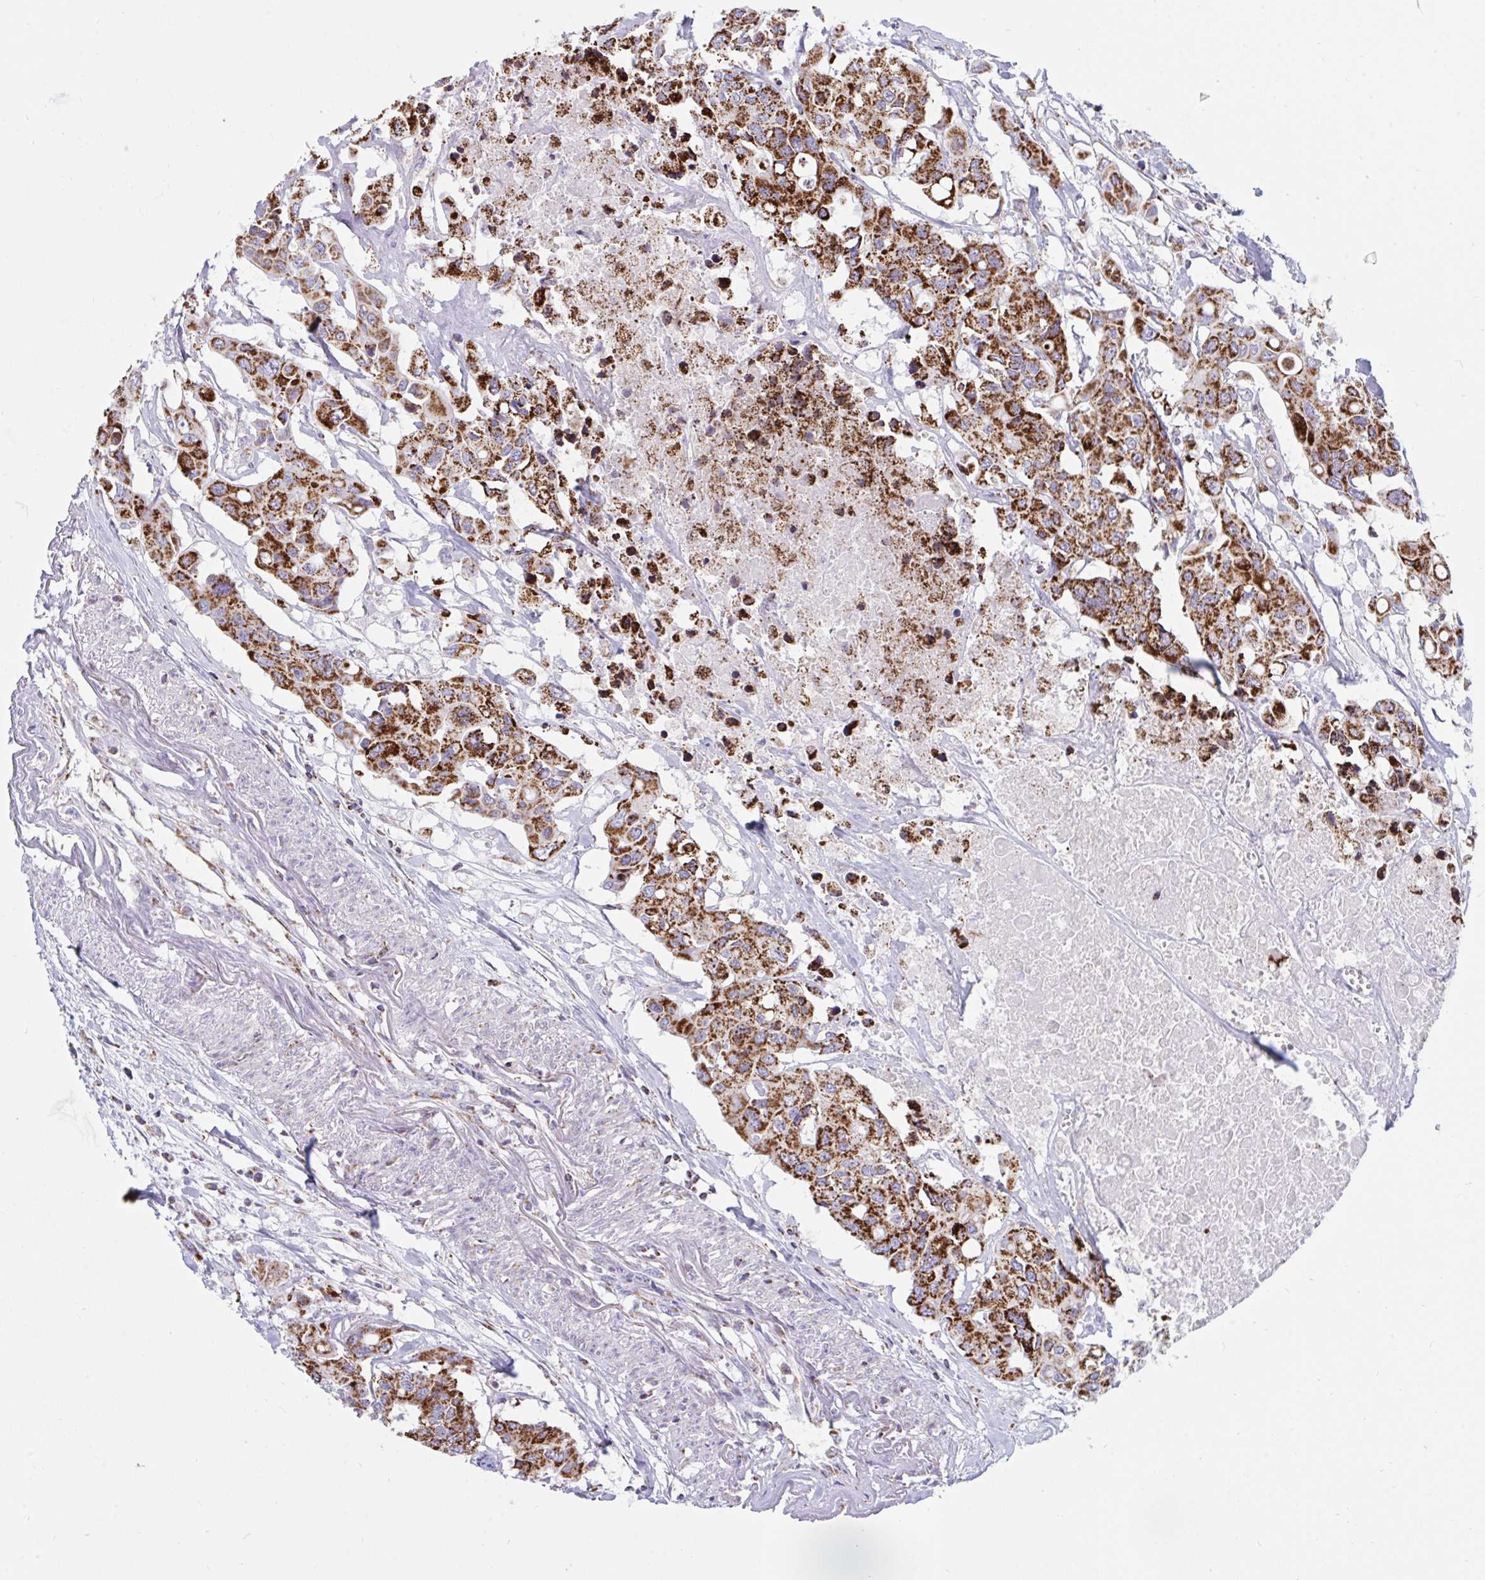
{"staining": {"intensity": "strong", "quantity": ">75%", "location": "cytoplasmic/membranous"}, "tissue": "colorectal cancer", "cell_type": "Tumor cells", "image_type": "cancer", "snomed": [{"axis": "morphology", "description": "Adenocarcinoma, NOS"}, {"axis": "topography", "description": "Colon"}], "caption": "The image exhibits a brown stain indicating the presence of a protein in the cytoplasmic/membranous of tumor cells in adenocarcinoma (colorectal).", "gene": "HSPE1", "patient": {"sex": "male", "age": 77}}